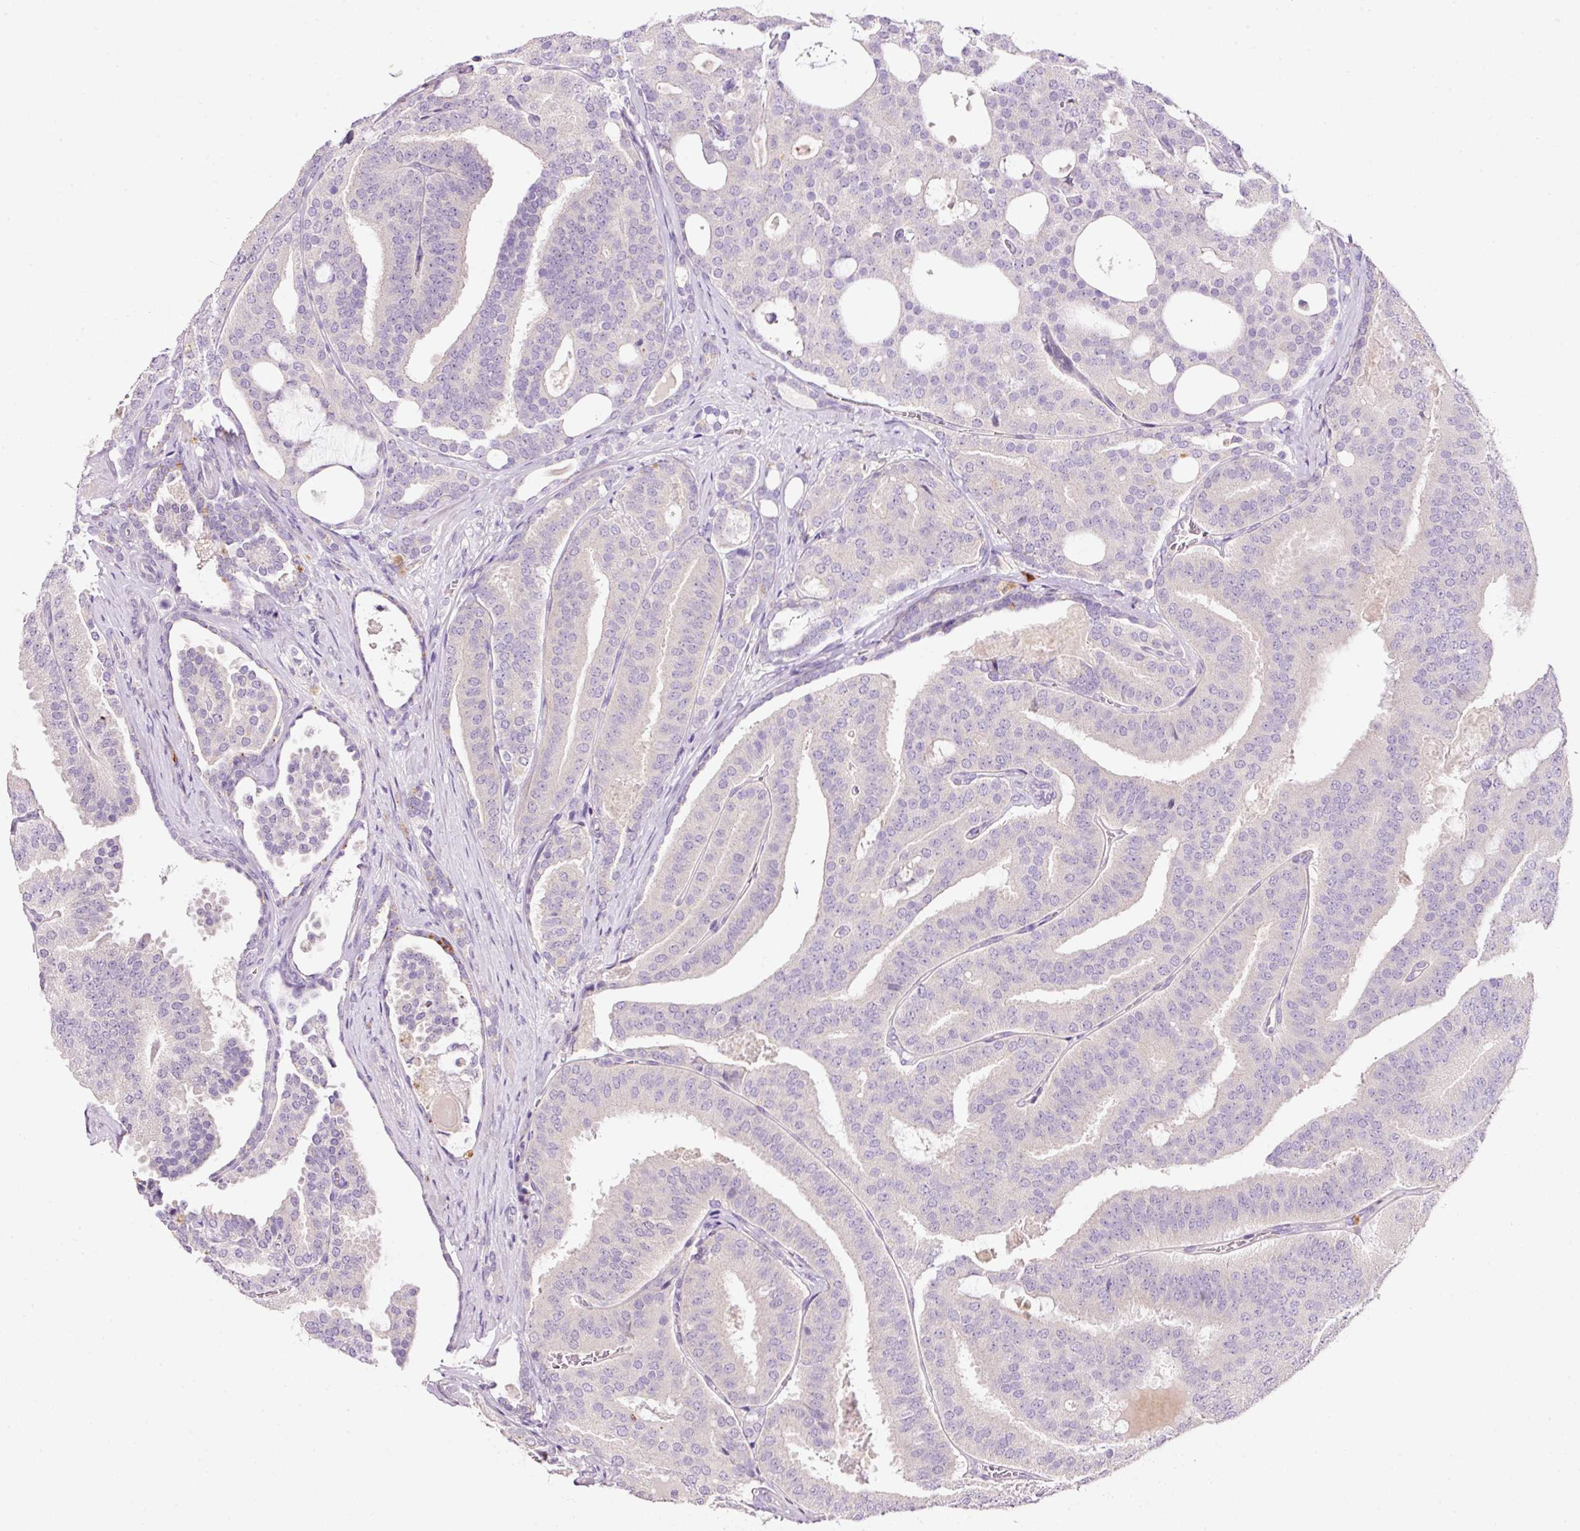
{"staining": {"intensity": "negative", "quantity": "none", "location": "none"}, "tissue": "prostate cancer", "cell_type": "Tumor cells", "image_type": "cancer", "snomed": [{"axis": "morphology", "description": "Adenocarcinoma, High grade"}, {"axis": "topography", "description": "Prostate"}], "caption": "Immunohistochemistry (IHC) histopathology image of adenocarcinoma (high-grade) (prostate) stained for a protein (brown), which displays no staining in tumor cells.", "gene": "TENT5C", "patient": {"sex": "male", "age": 65}}